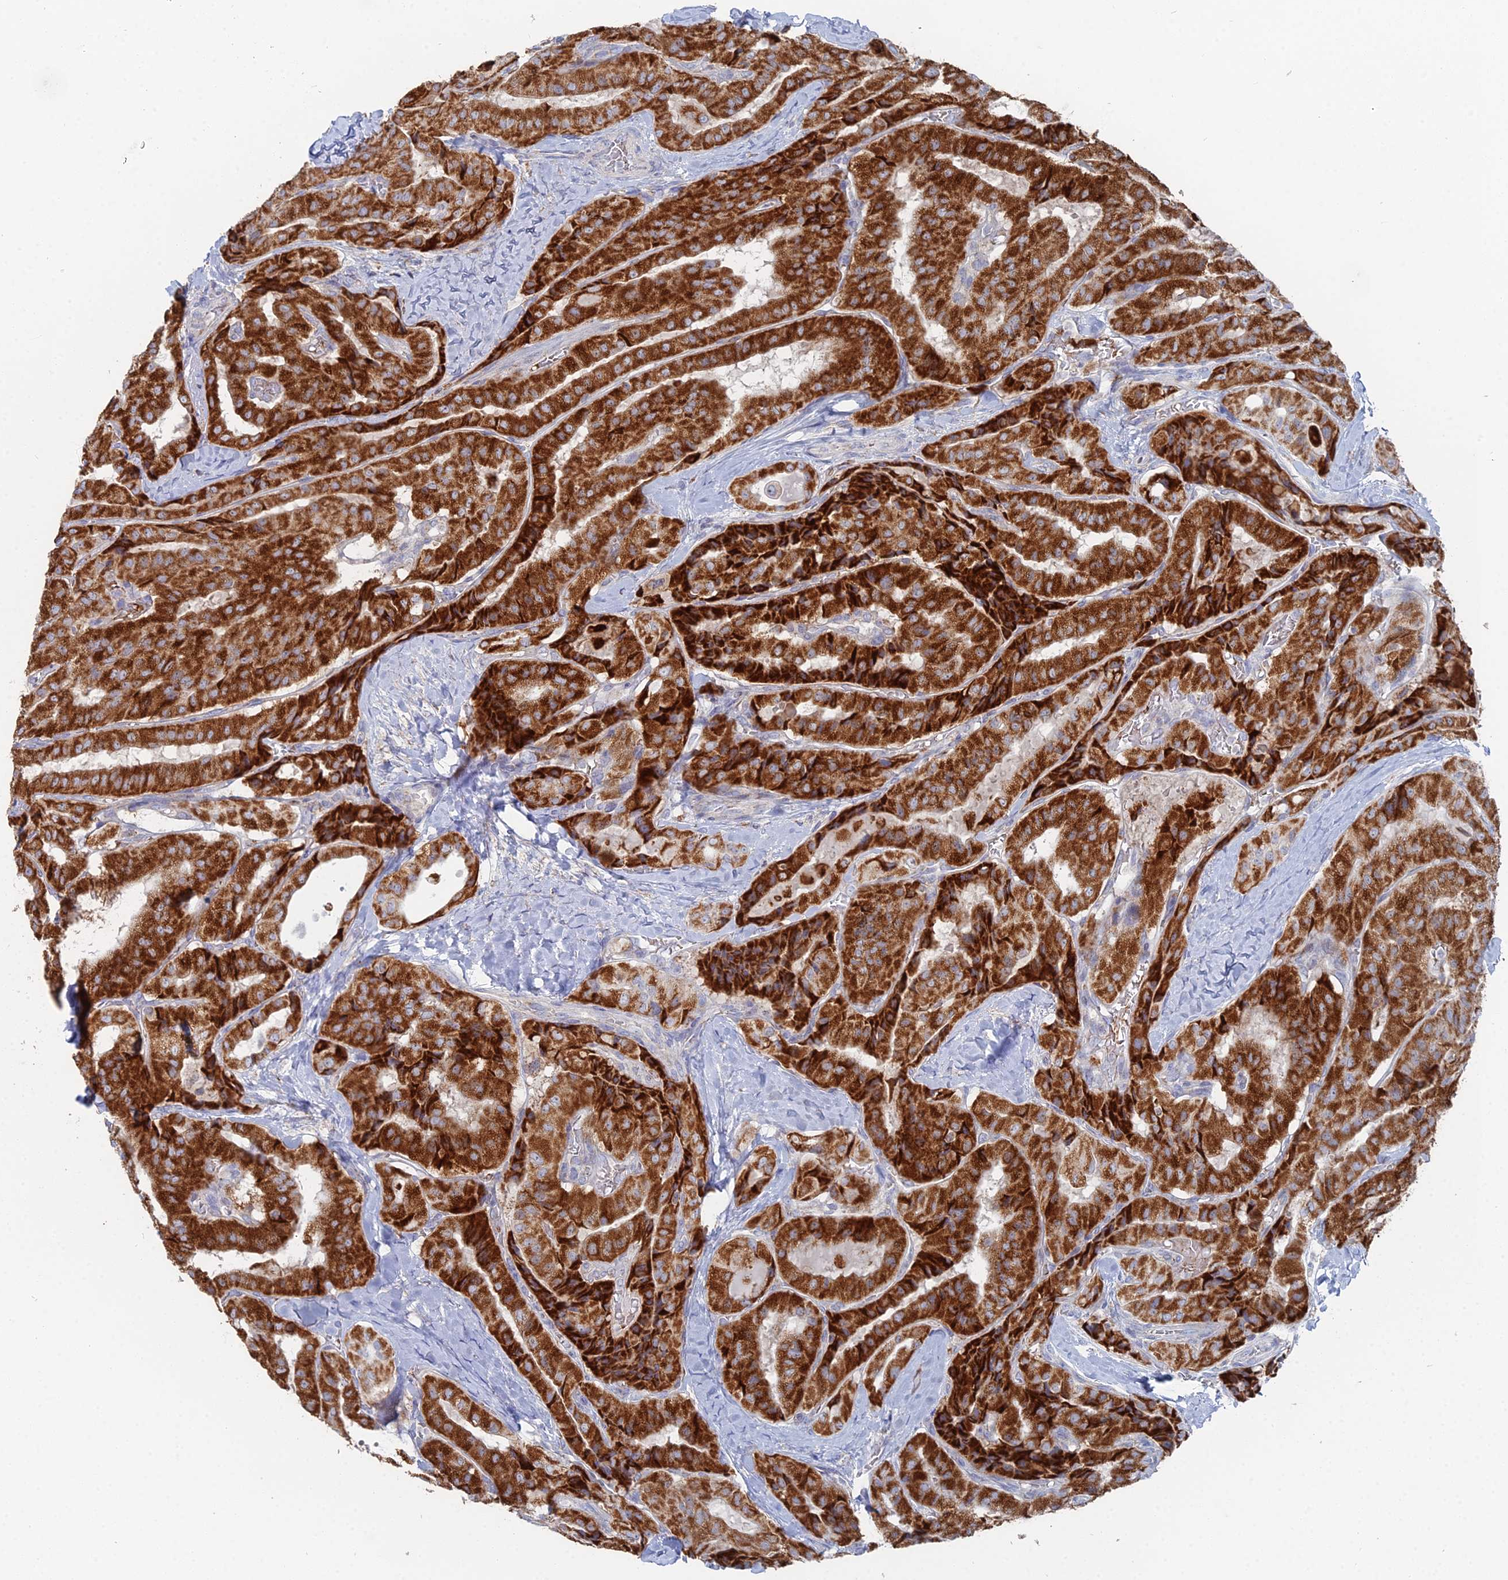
{"staining": {"intensity": "strong", "quantity": ">75%", "location": "cytoplasmic/membranous"}, "tissue": "thyroid cancer", "cell_type": "Tumor cells", "image_type": "cancer", "snomed": [{"axis": "morphology", "description": "Normal tissue, NOS"}, {"axis": "morphology", "description": "Papillary adenocarcinoma, NOS"}, {"axis": "topography", "description": "Thyroid gland"}], "caption": "Tumor cells display high levels of strong cytoplasmic/membranous staining in about >75% of cells in thyroid papillary adenocarcinoma. (IHC, brightfield microscopy, high magnification).", "gene": "MPC1", "patient": {"sex": "female", "age": 59}}